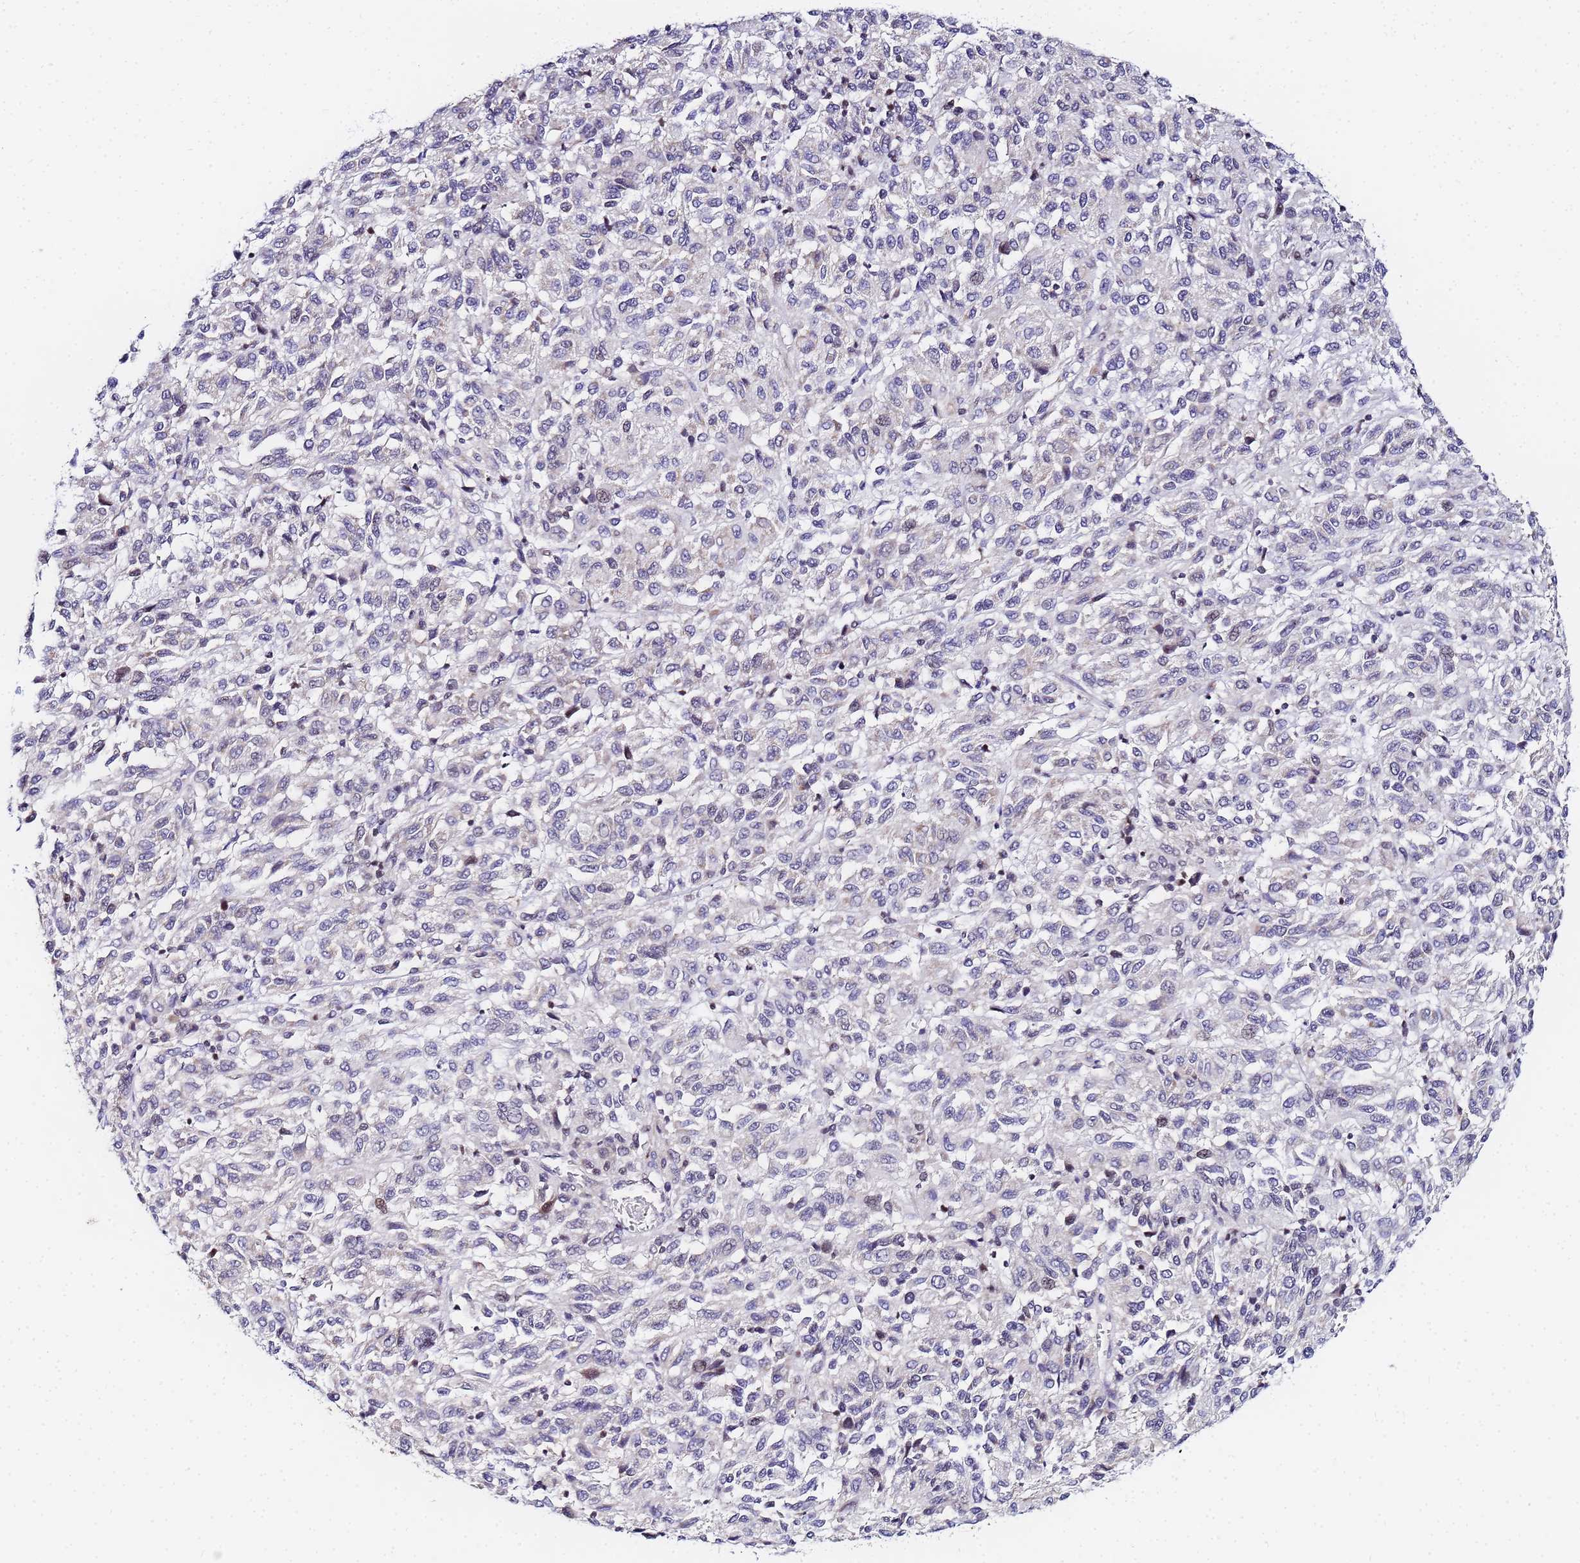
{"staining": {"intensity": "negative", "quantity": "none", "location": "none"}, "tissue": "melanoma", "cell_type": "Tumor cells", "image_type": "cancer", "snomed": [{"axis": "morphology", "description": "Malignant melanoma, Metastatic site"}, {"axis": "topography", "description": "Lung"}], "caption": "A micrograph of human melanoma is negative for staining in tumor cells.", "gene": "CKMT1A", "patient": {"sex": "male", "age": 64}}